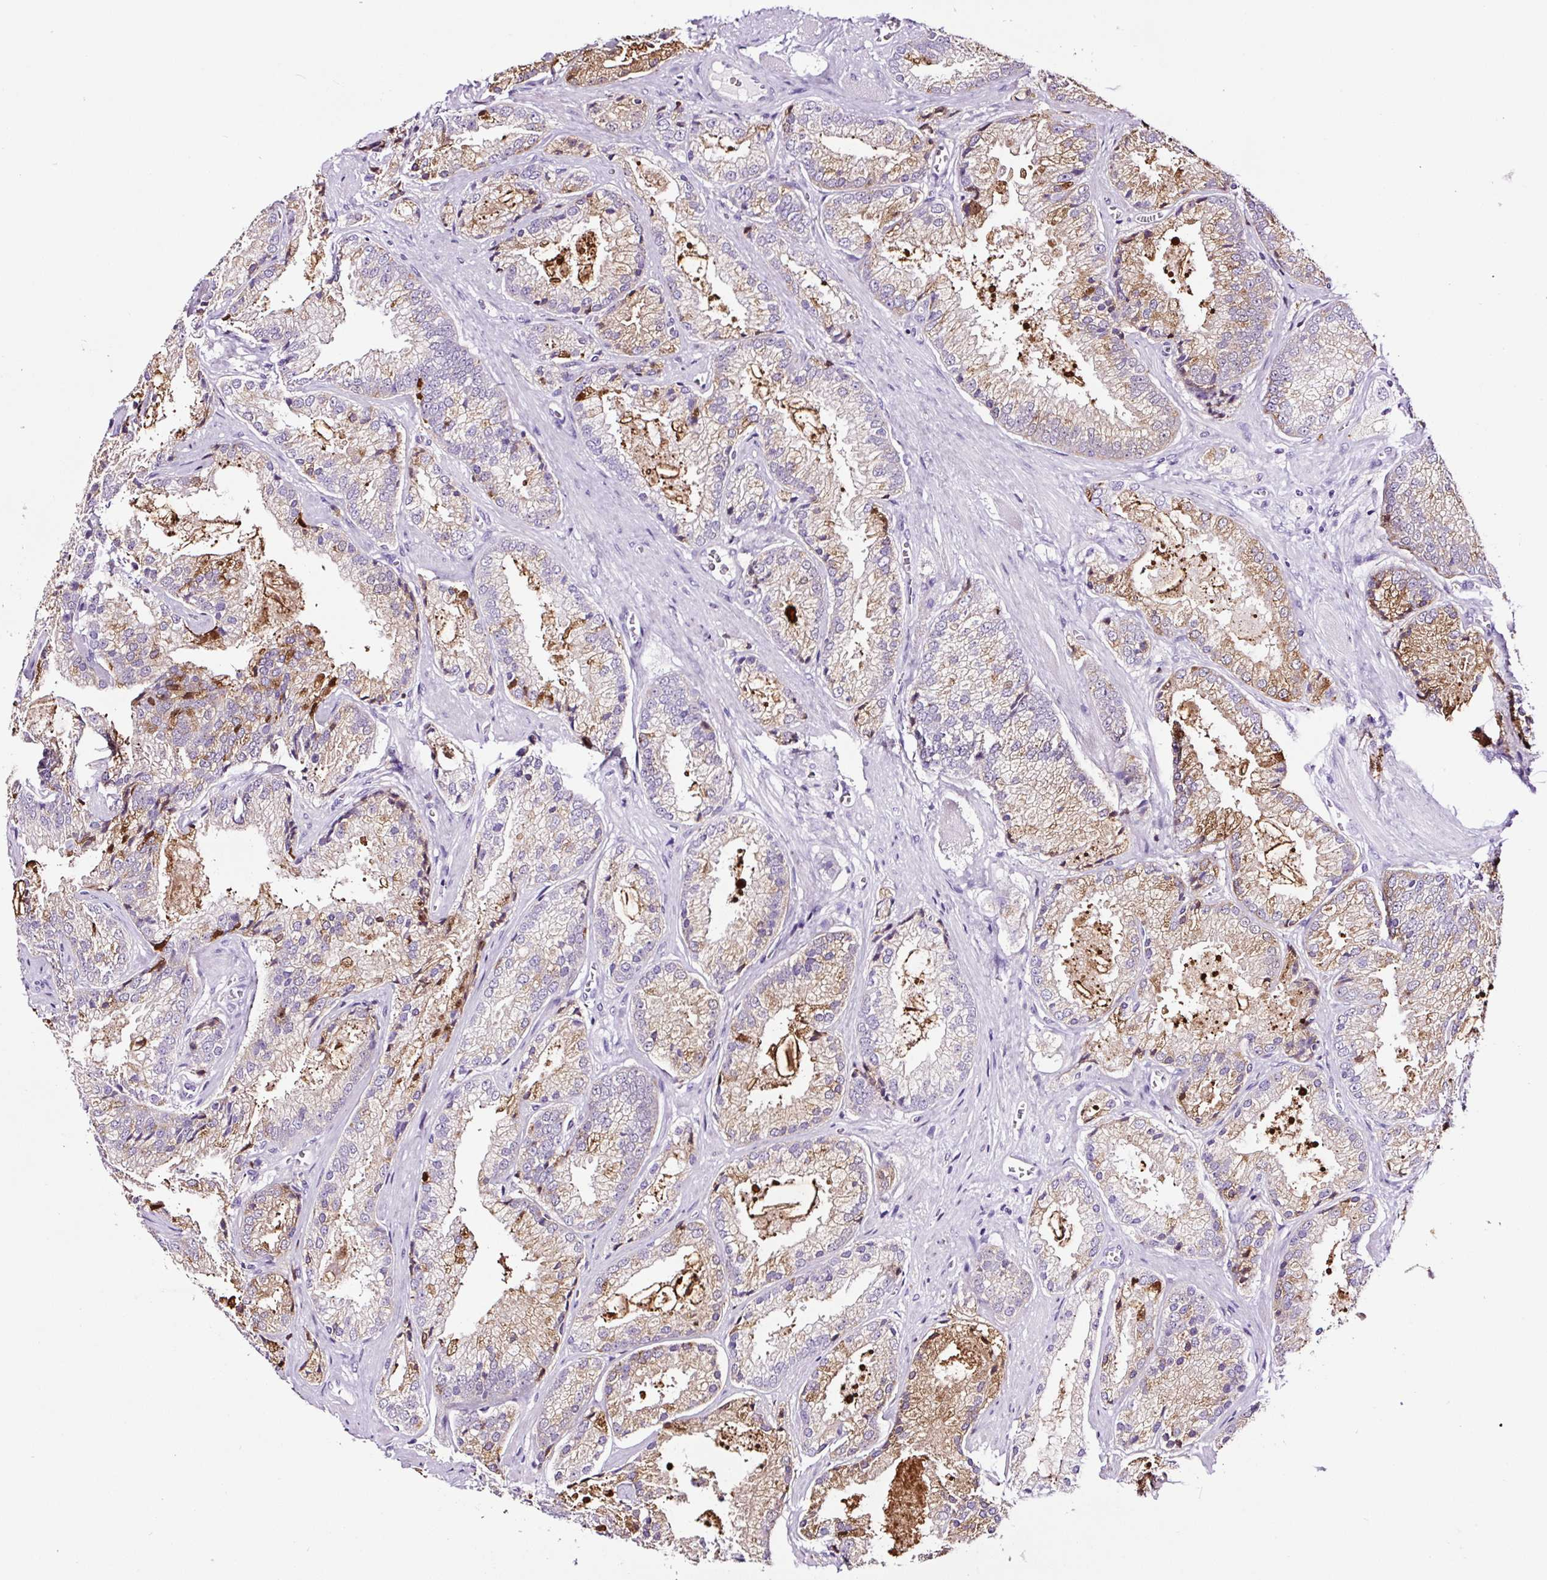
{"staining": {"intensity": "moderate", "quantity": ">75%", "location": "cytoplasmic/membranous"}, "tissue": "prostate cancer", "cell_type": "Tumor cells", "image_type": "cancer", "snomed": [{"axis": "morphology", "description": "Adenocarcinoma, High grade"}, {"axis": "topography", "description": "Prostate"}], "caption": "Prostate high-grade adenocarcinoma stained with a protein marker displays moderate staining in tumor cells.", "gene": "FBXL7", "patient": {"sex": "male", "age": 68}}